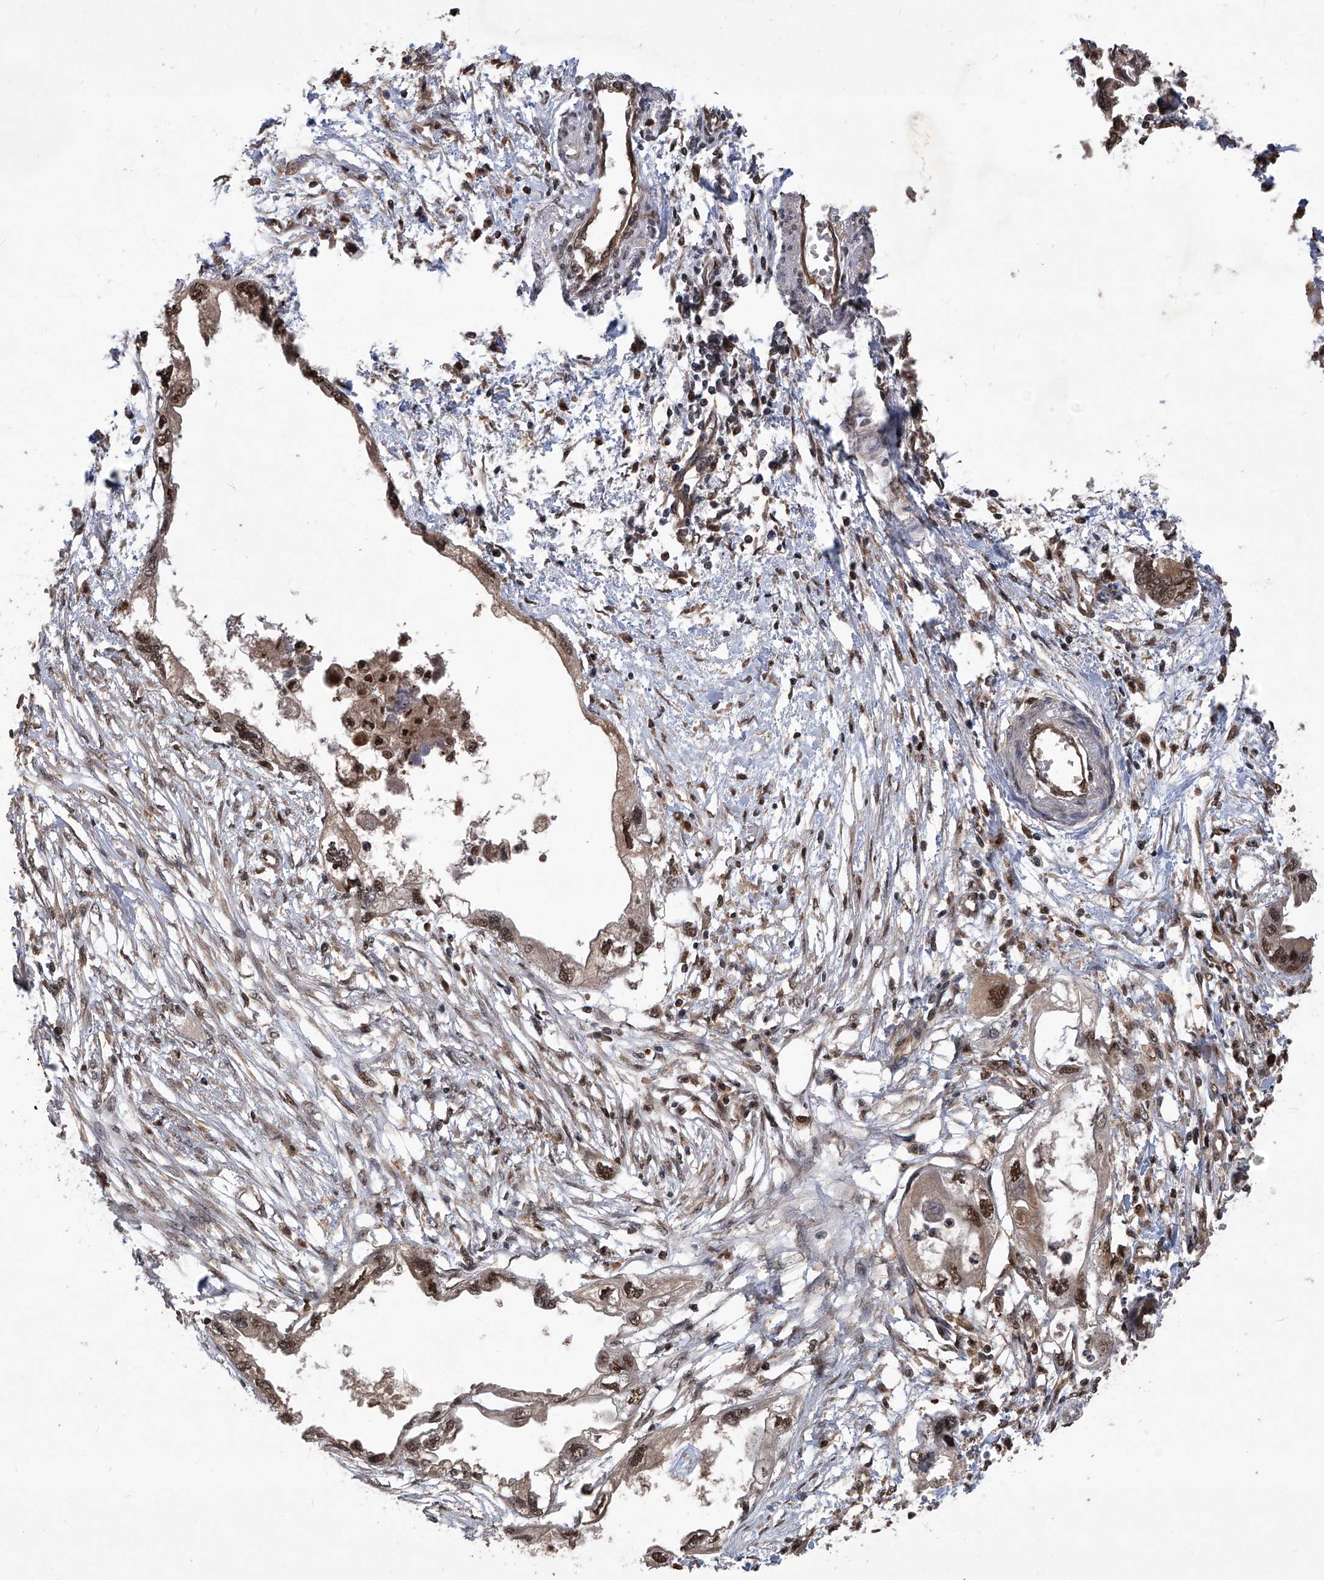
{"staining": {"intensity": "moderate", "quantity": ">75%", "location": "cytoplasmic/membranous,nuclear"}, "tissue": "endometrial cancer", "cell_type": "Tumor cells", "image_type": "cancer", "snomed": [{"axis": "morphology", "description": "Adenocarcinoma, NOS"}, {"axis": "morphology", "description": "Adenocarcinoma, metastatic, NOS"}, {"axis": "topography", "description": "Adipose tissue"}, {"axis": "topography", "description": "Endometrium"}], "caption": "IHC (DAB (3,3'-diaminobenzidine)) staining of endometrial metastatic adenocarcinoma demonstrates moderate cytoplasmic/membranous and nuclear protein expression in approximately >75% of tumor cells. (DAB IHC with brightfield microscopy, high magnification).", "gene": "PSMB1", "patient": {"sex": "female", "age": 67}}